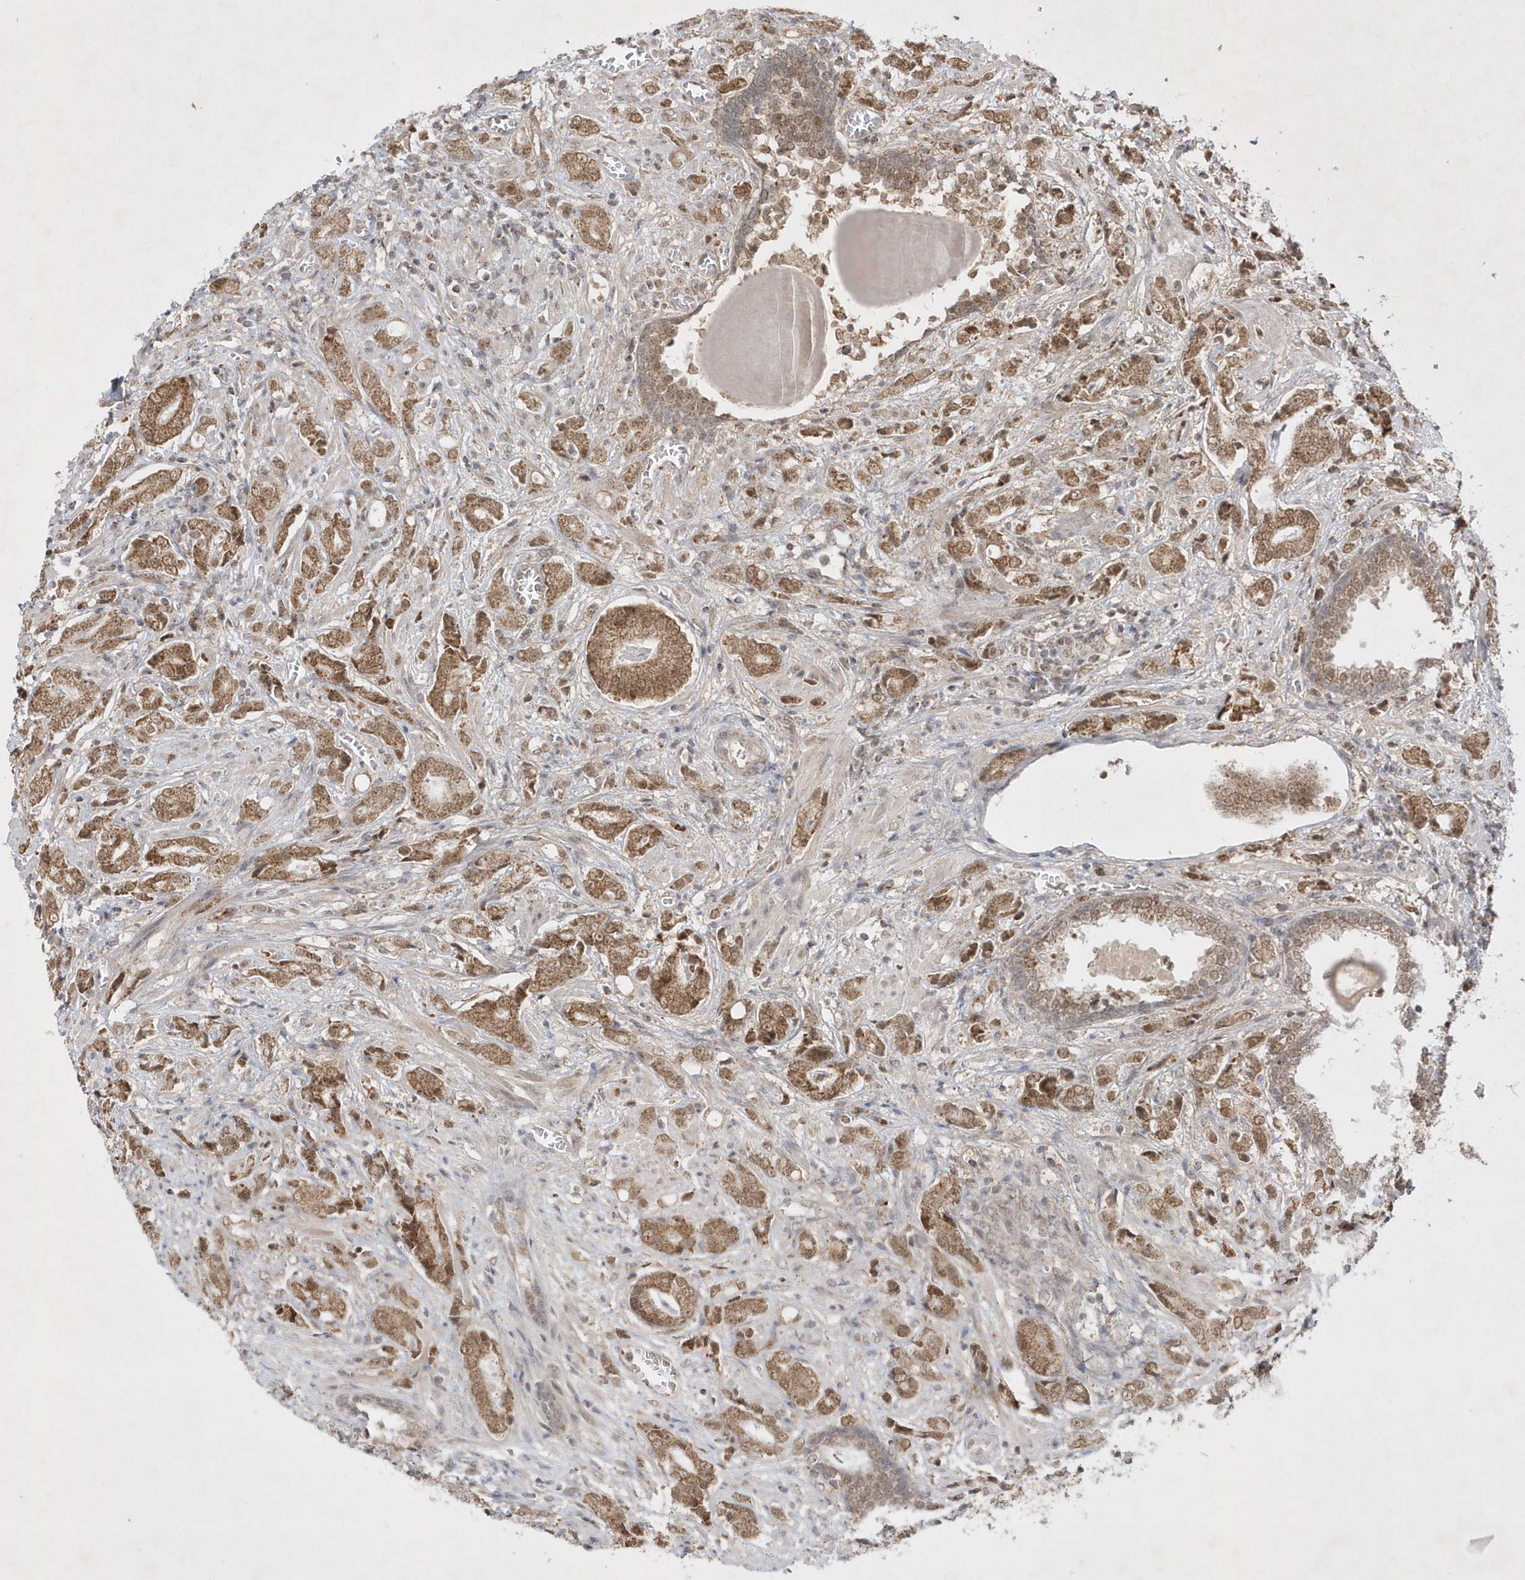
{"staining": {"intensity": "moderate", "quantity": ">75%", "location": "cytoplasmic/membranous,nuclear"}, "tissue": "prostate cancer", "cell_type": "Tumor cells", "image_type": "cancer", "snomed": [{"axis": "morphology", "description": "Adenocarcinoma, High grade"}, {"axis": "topography", "description": "Prostate"}], "caption": "Prostate cancer (high-grade adenocarcinoma) stained with immunohistochemistry exhibits moderate cytoplasmic/membranous and nuclear positivity in approximately >75% of tumor cells.", "gene": "CPSF3", "patient": {"sex": "male", "age": 57}}